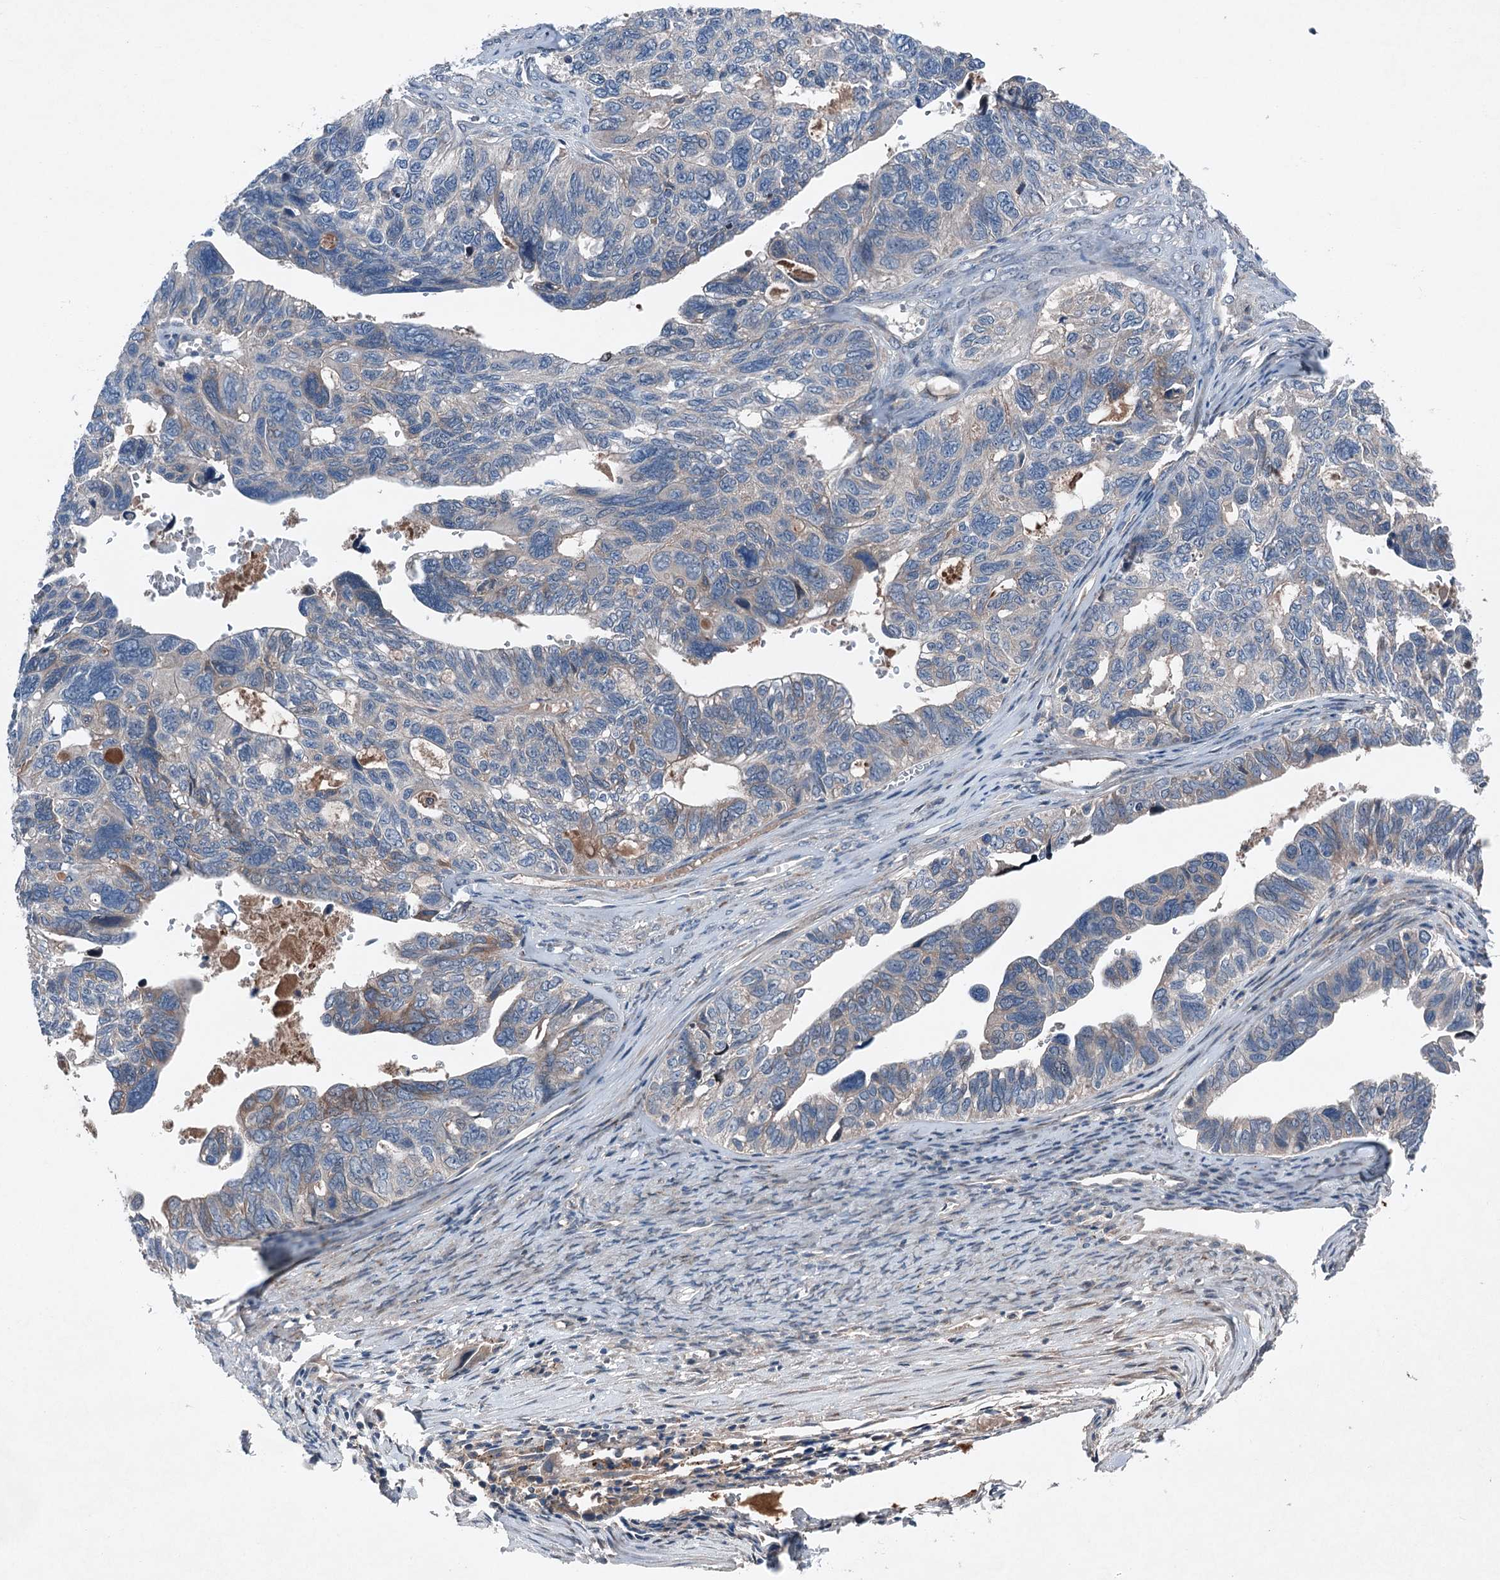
{"staining": {"intensity": "negative", "quantity": "none", "location": "none"}, "tissue": "ovarian cancer", "cell_type": "Tumor cells", "image_type": "cancer", "snomed": [{"axis": "morphology", "description": "Cystadenocarcinoma, serous, NOS"}, {"axis": "topography", "description": "Ovary"}], "caption": "This is an IHC histopathology image of ovarian serous cystadenocarcinoma. There is no expression in tumor cells.", "gene": "SLC2A10", "patient": {"sex": "female", "age": 79}}